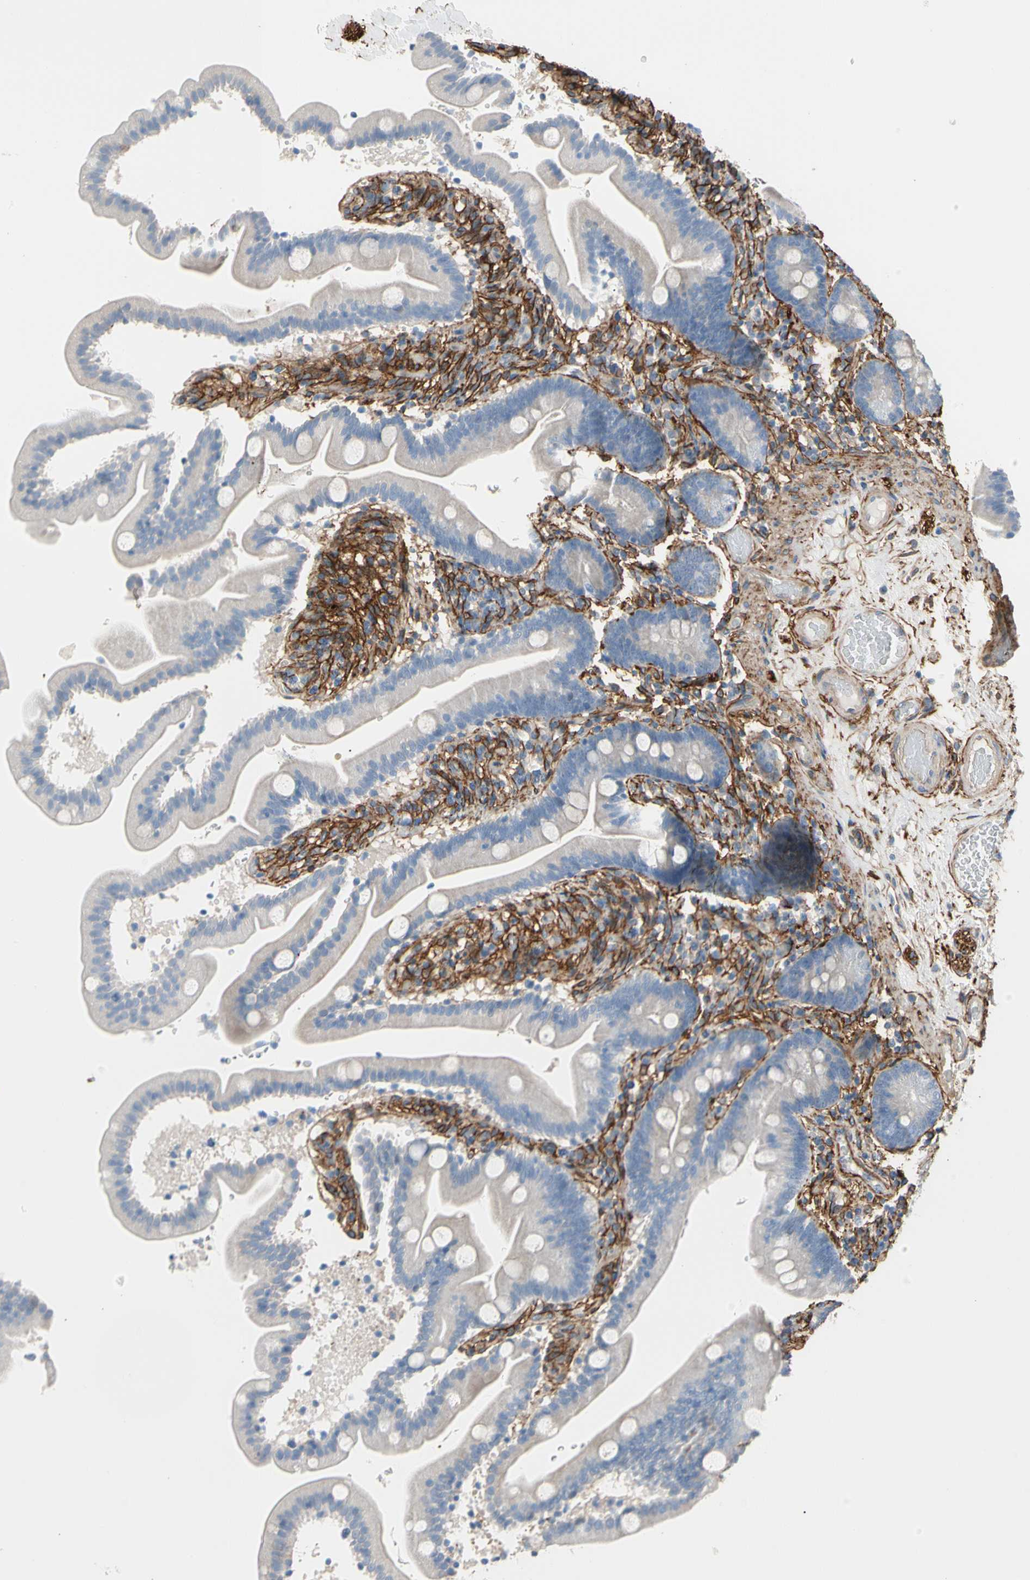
{"staining": {"intensity": "negative", "quantity": "none", "location": "none"}, "tissue": "duodenum", "cell_type": "Glandular cells", "image_type": "normal", "snomed": [{"axis": "morphology", "description": "Normal tissue, NOS"}, {"axis": "topography", "description": "Duodenum"}], "caption": "Immunohistochemical staining of unremarkable human duodenum reveals no significant positivity in glandular cells. (DAB (3,3'-diaminobenzidine) immunohistochemistry with hematoxylin counter stain).", "gene": "EPB41L2", "patient": {"sex": "male", "age": 54}}